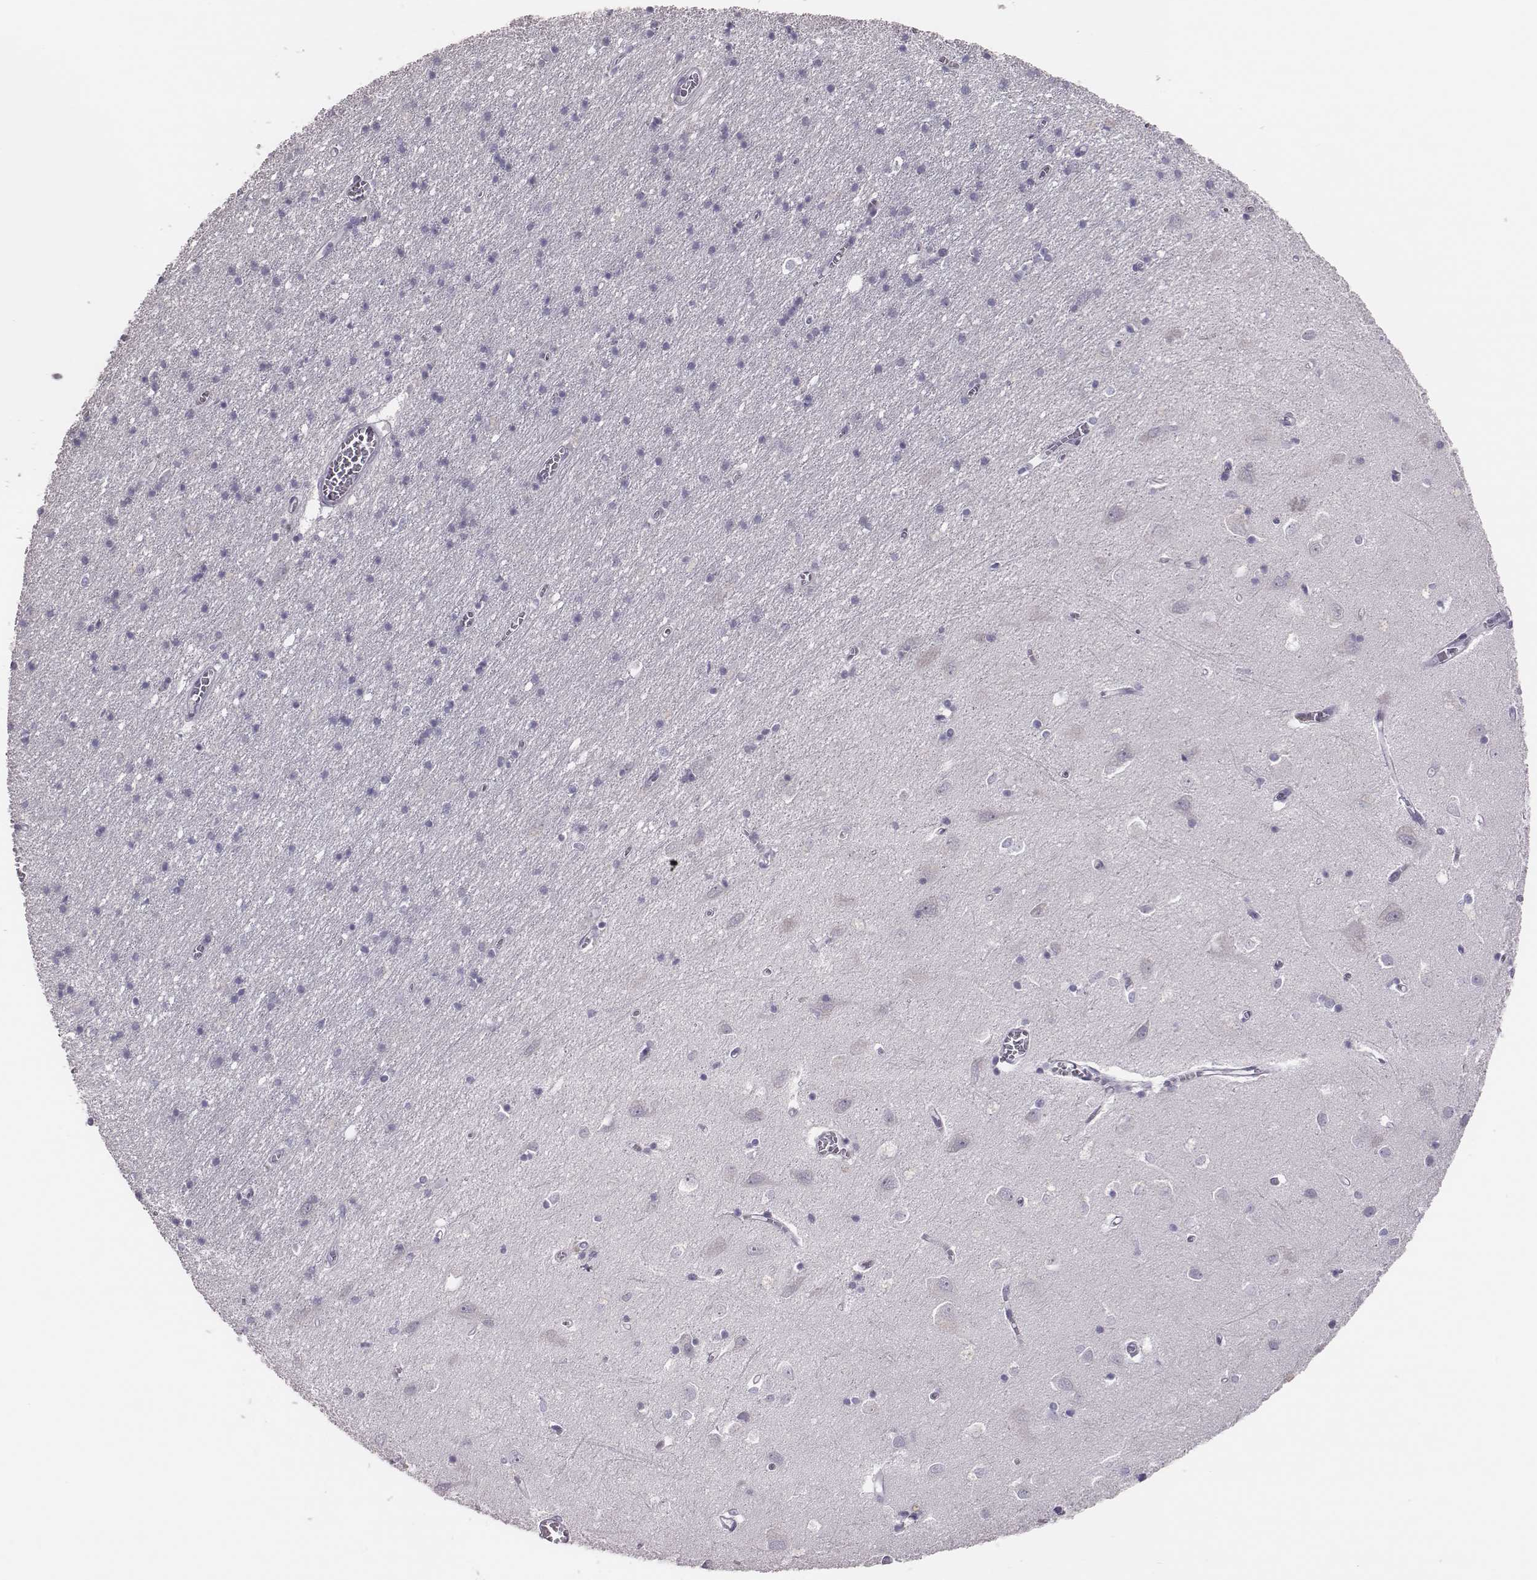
{"staining": {"intensity": "negative", "quantity": "none", "location": "none"}, "tissue": "cerebral cortex", "cell_type": "Endothelial cells", "image_type": "normal", "snomed": [{"axis": "morphology", "description": "Normal tissue, NOS"}, {"axis": "topography", "description": "Cerebral cortex"}], "caption": "DAB (3,3'-diaminobenzidine) immunohistochemical staining of benign cerebral cortex reveals no significant staining in endothelial cells. (Brightfield microscopy of DAB IHC at high magnification).", "gene": "PBK", "patient": {"sex": "male", "age": 70}}